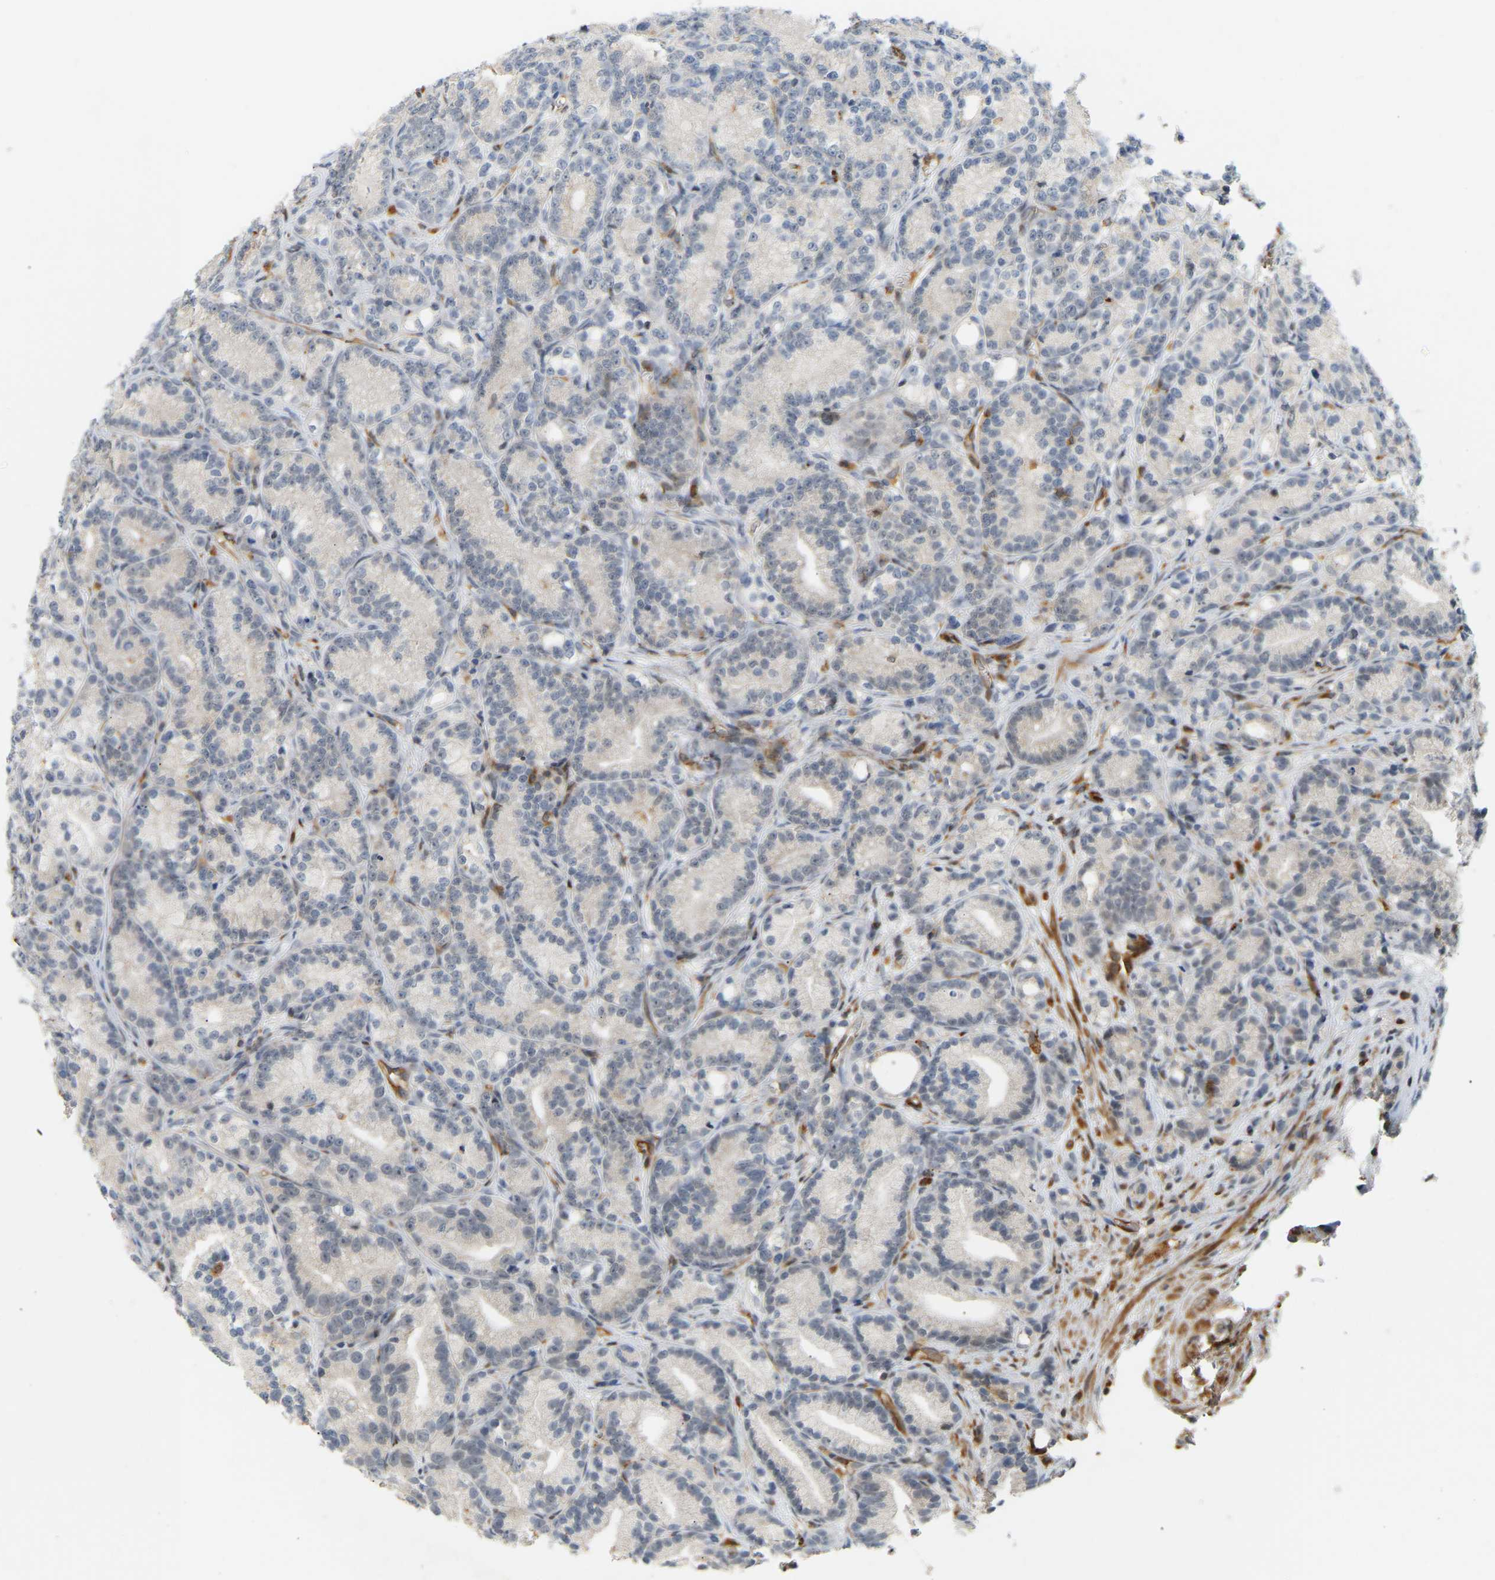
{"staining": {"intensity": "negative", "quantity": "none", "location": "none"}, "tissue": "prostate cancer", "cell_type": "Tumor cells", "image_type": "cancer", "snomed": [{"axis": "morphology", "description": "Adenocarcinoma, Low grade"}, {"axis": "topography", "description": "Prostate"}], "caption": "Immunohistochemistry micrograph of prostate cancer (low-grade adenocarcinoma) stained for a protein (brown), which displays no staining in tumor cells.", "gene": "PLCG2", "patient": {"sex": "male", "age": 89}}